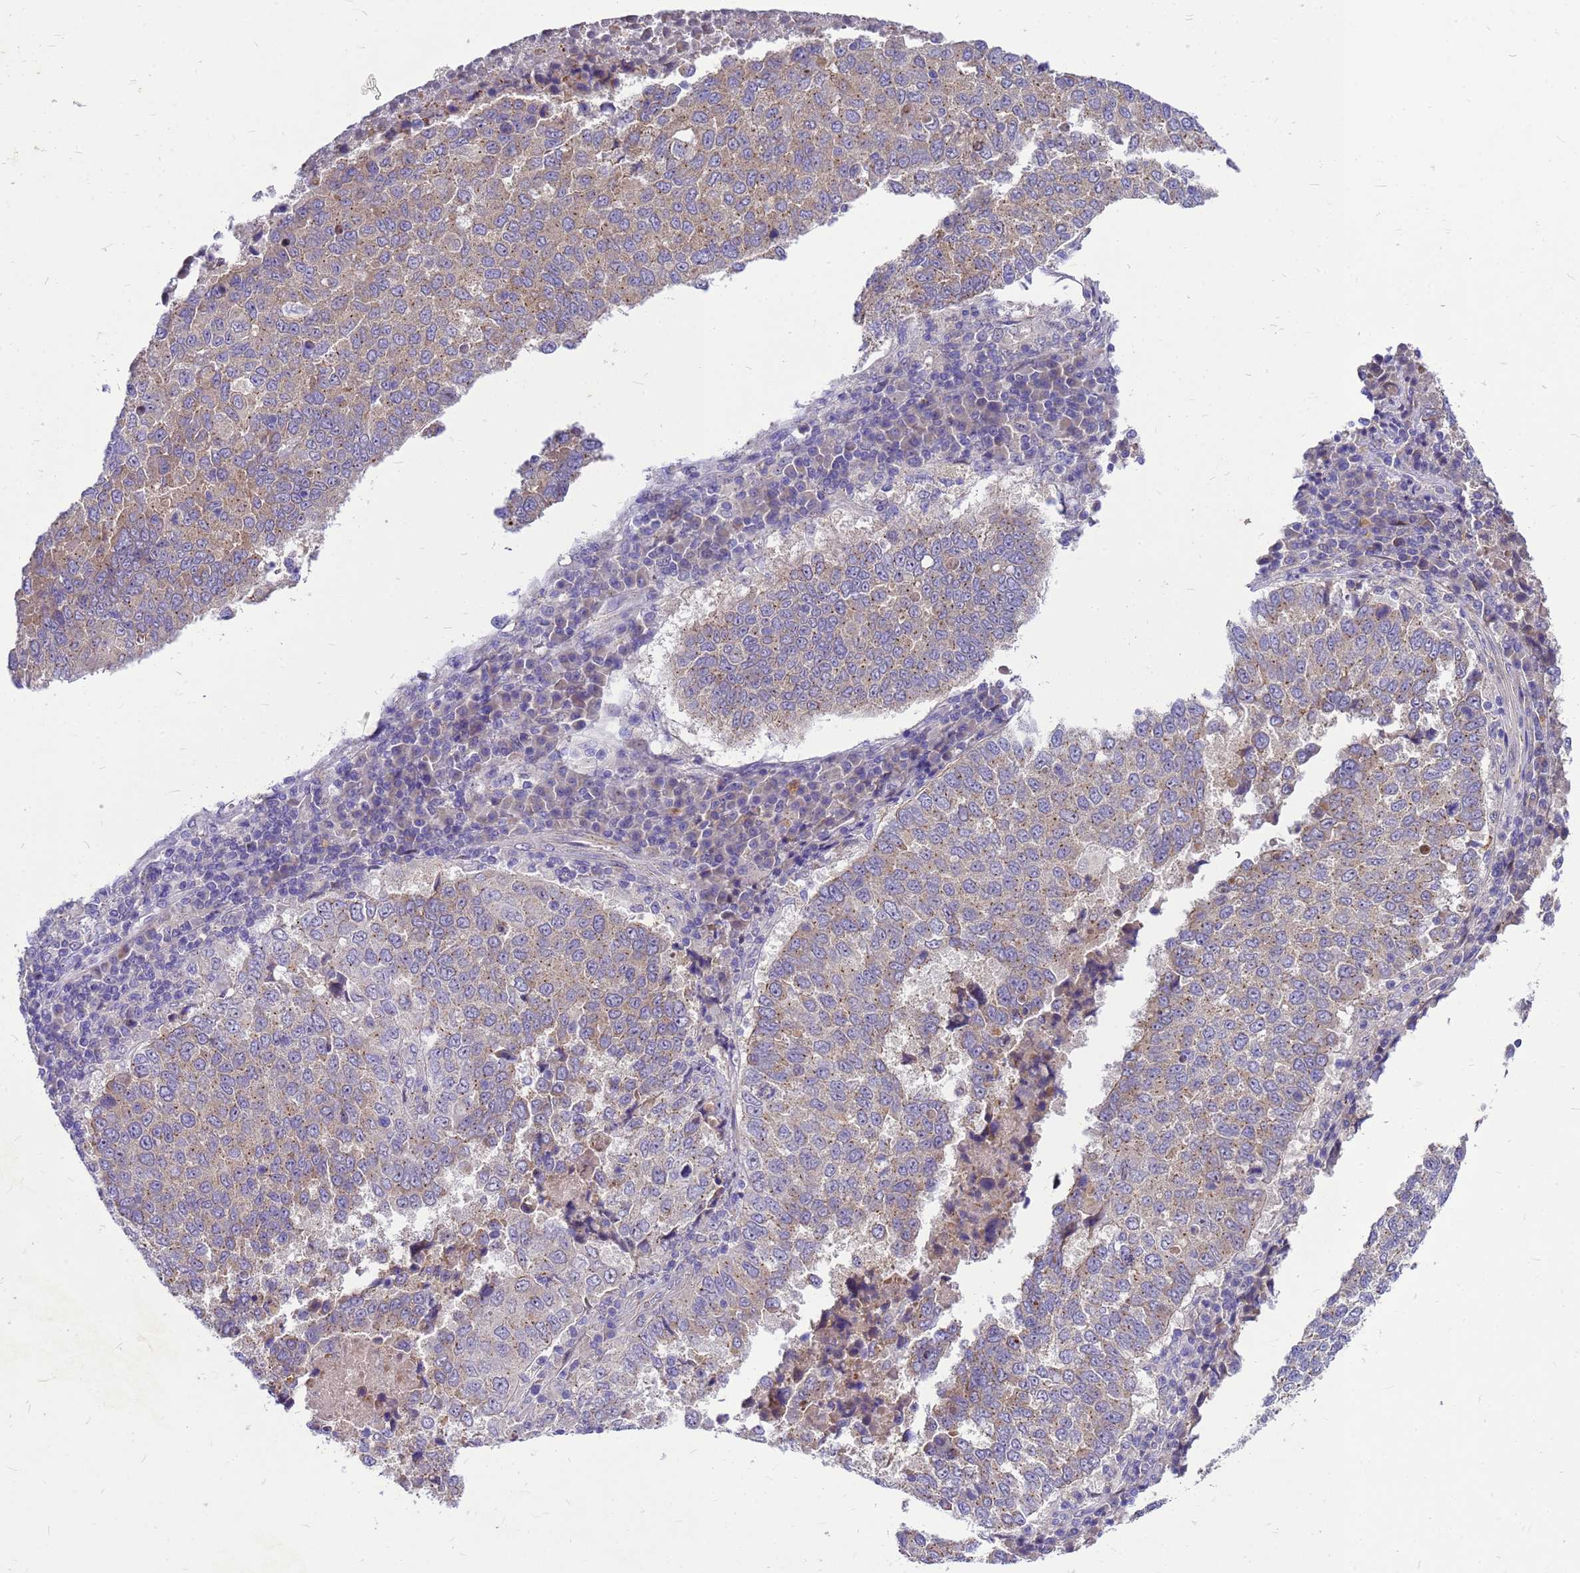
{"staining": {"intensity": "weak", "quantity": "25%-75%", "location": "cytoplasmic/membranous"}, "tissue": "lung cancer", "cell_type": "Tumor cells", "image_type": "cancer", "snomed": [{"axis": "morphology", "description": "Squamous cell carcinoma, NOS"}, {"axis": "topography", "description": "Lung"}], "caption": "IHC (DAB) staining of lung cancer (squamous cell carcinoma) exhibits weak cytoplasmic/membranous protein staining in approximately 25%-75% of tumor cells.", "gene": "POP7", "patient": {"sex": "male", "age": 73}}